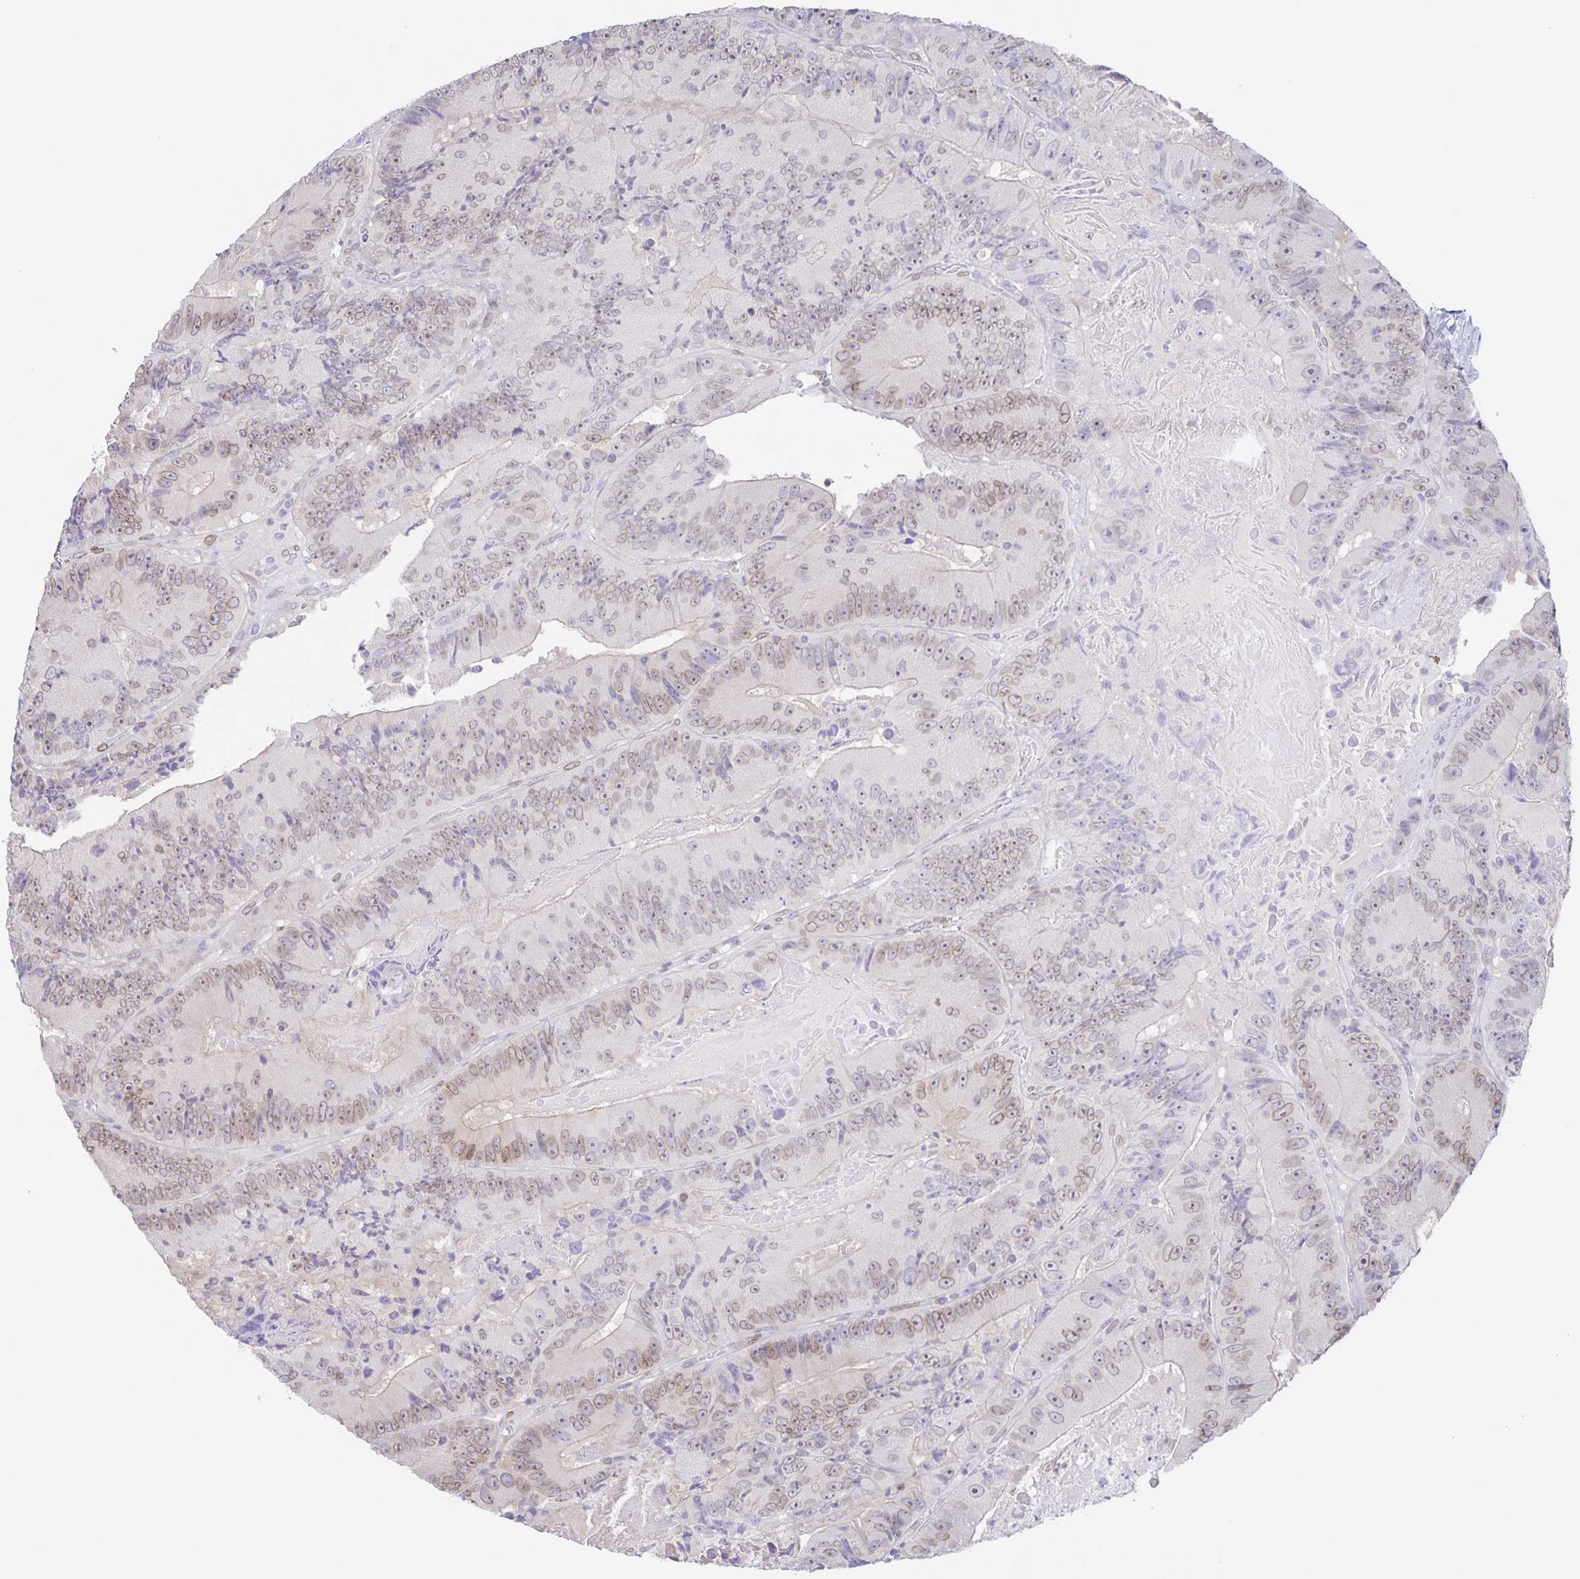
{"staining": {"intensity": "weak", "quantity": "25%-75%", "location": "cytoplasmic/membranous,nuclear"}, "tissue": "colorectal cancer", "cell_type": "Tumor cells", "image_type": "cancer", "snomed": [{"axis": "morphology", "description": "Adenocarcinoma, NOS"}, {"axis": "topography", "description": "Colon"}], "caption": "Colorectal adenocarcinoma was stained to show a protein in brown. There is low levels of weak cytoplasmic/membranous and nuclear expression in about 25%-75% of tumor cells.", "gene": "SYNE2", "patient": {"sex": "female", "age": 86}}